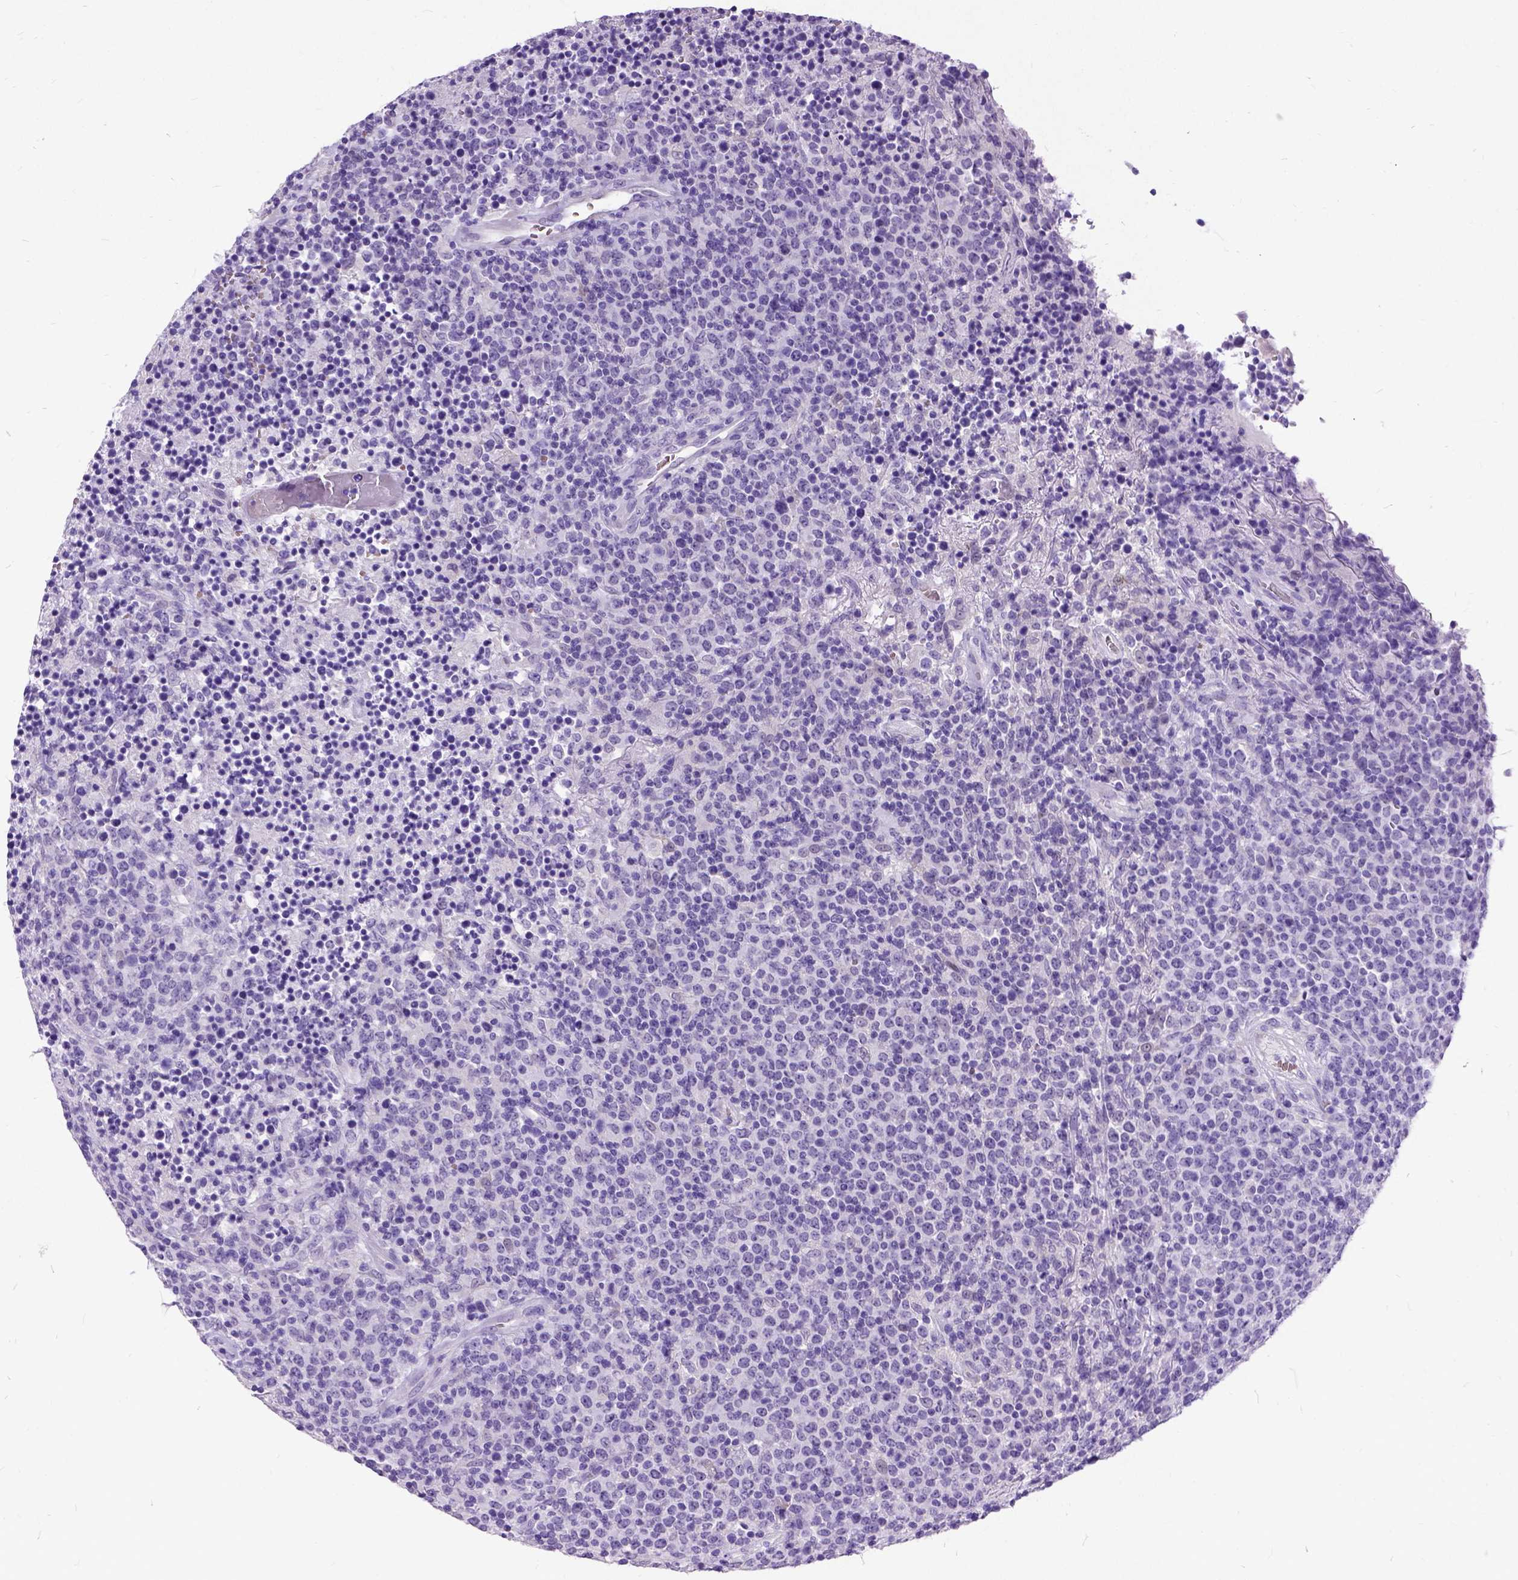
{"staining": {"intensity": "negative", "quantity": "none", "location": "none"}, "tissue": "lymphoma", "cell_type": "Tumor cells", "image_type": "cancer", "snomed": [{"axis": "morphology", "description": "Malignant lymphoma, non-Hodgkin's type, High grade"}, {"axis": "topography", "description": "Lung"}], "caption": "High magnification brightfield microscopy of malignant lymphoma, non-Hodgkin's type (high-grade) stained with DAB (brown) and counterstained with hematoxylin (blue): tumor cells show no significant positivity.", "gene": "NEUROD4", "patient": {"sex": "male", "age": 79}}